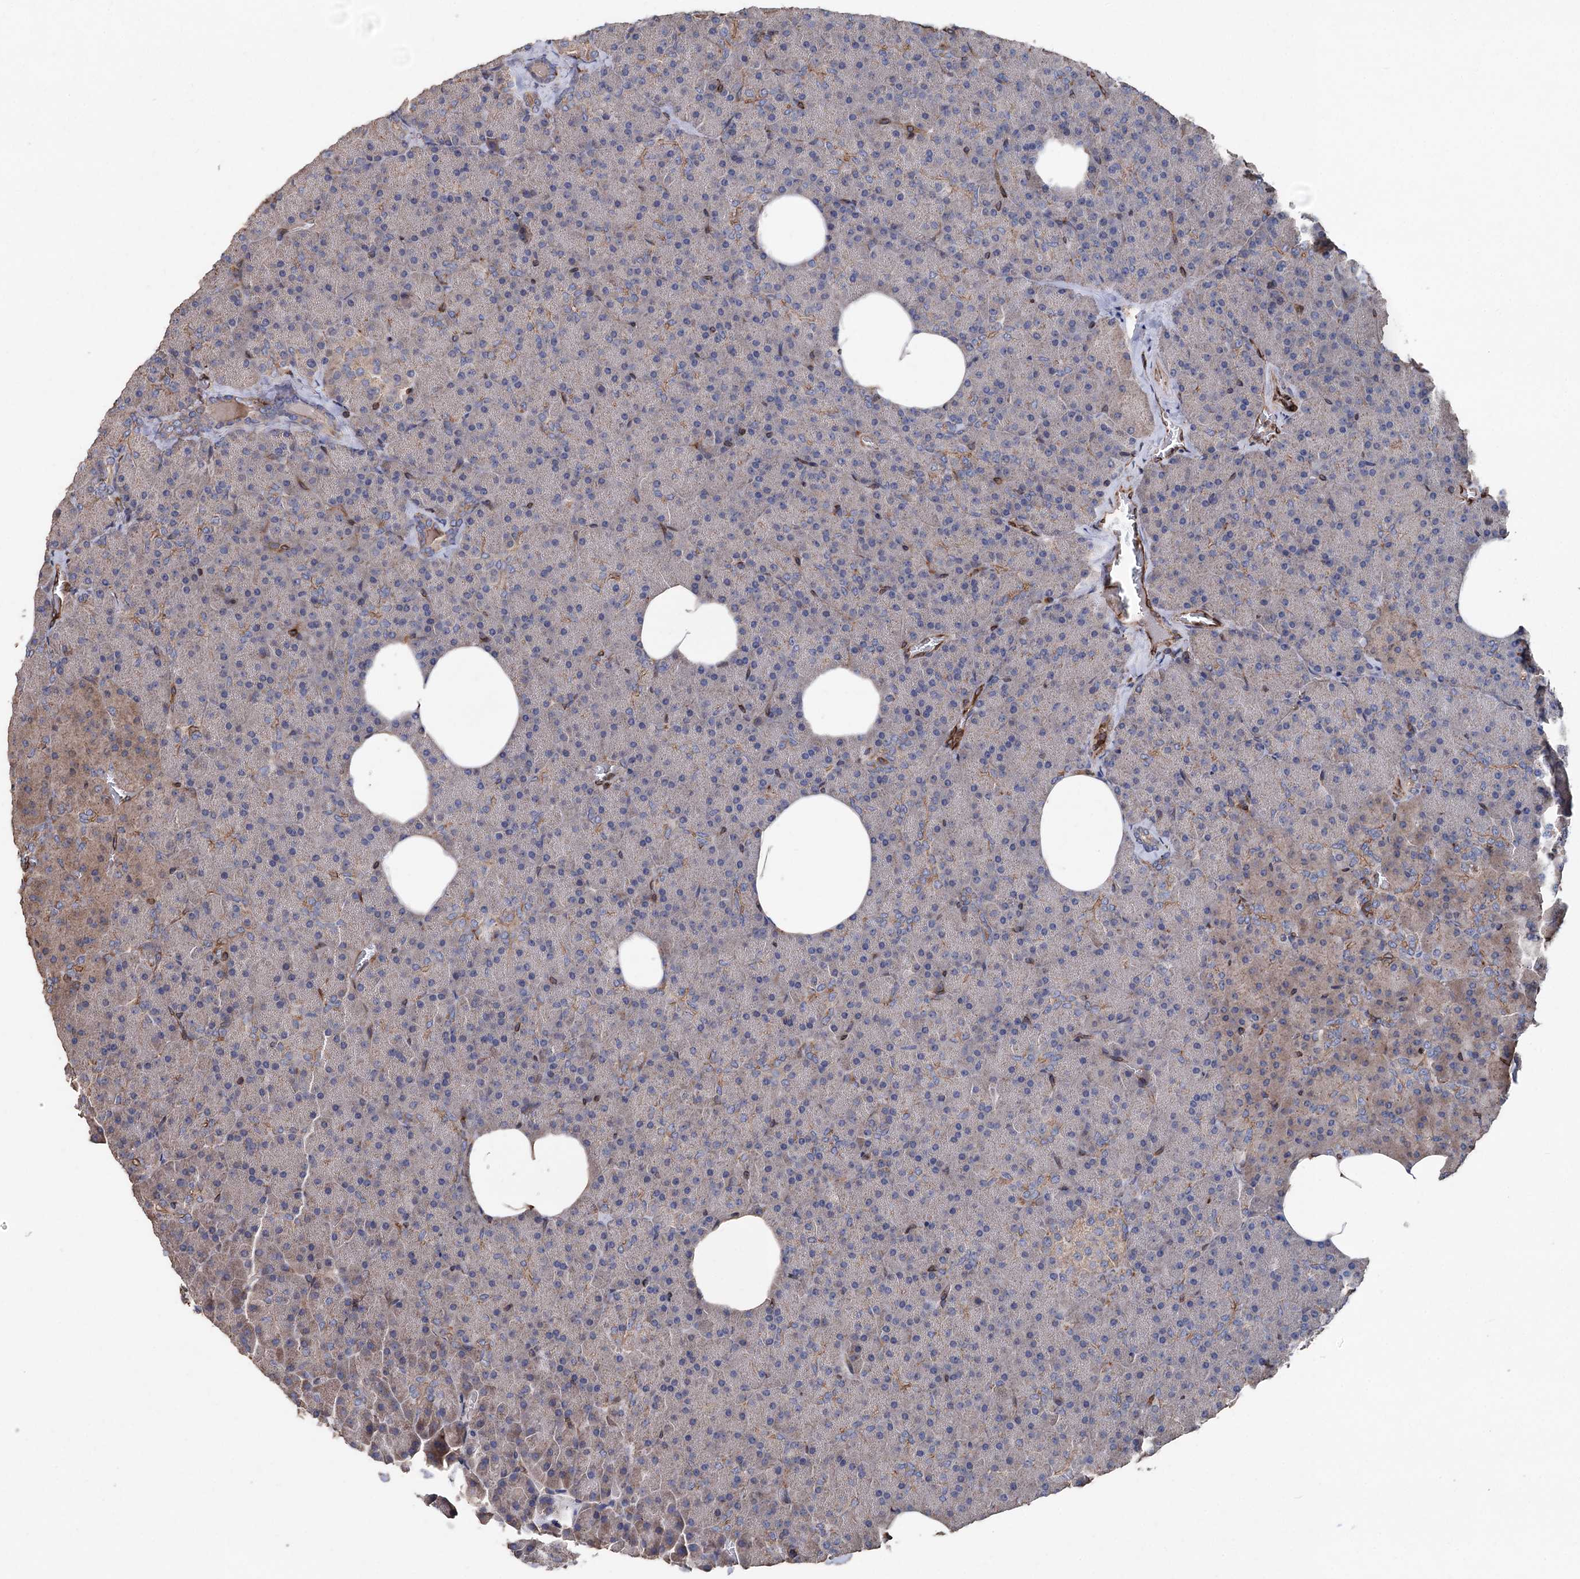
{"staining": {"intensity": "moderate", "quantity": "<25%", "location": "cytoplasmic/membranous"}, "tissue": "pancreas", "cell_type": "Exocrine glandular cells", "image_type": "normal", "snomed": [{"axis": "morphology", "description": "Normal tissue, NOS"}, {"axis": "morphology", "description": "Carcinoid, malignant, NOS"}, {"axis": "topography", "description": "Pancreas"}], "caption": "The histopathology image demonstrates immunohistochemical staining of unremarkable pancreas. There is moderate cytoplasmic/membranous positivity is identified in approximately <25% of exocrine glandular cells.", "gene": "STING1", "patient": {"sex": "female", "age": 35}}